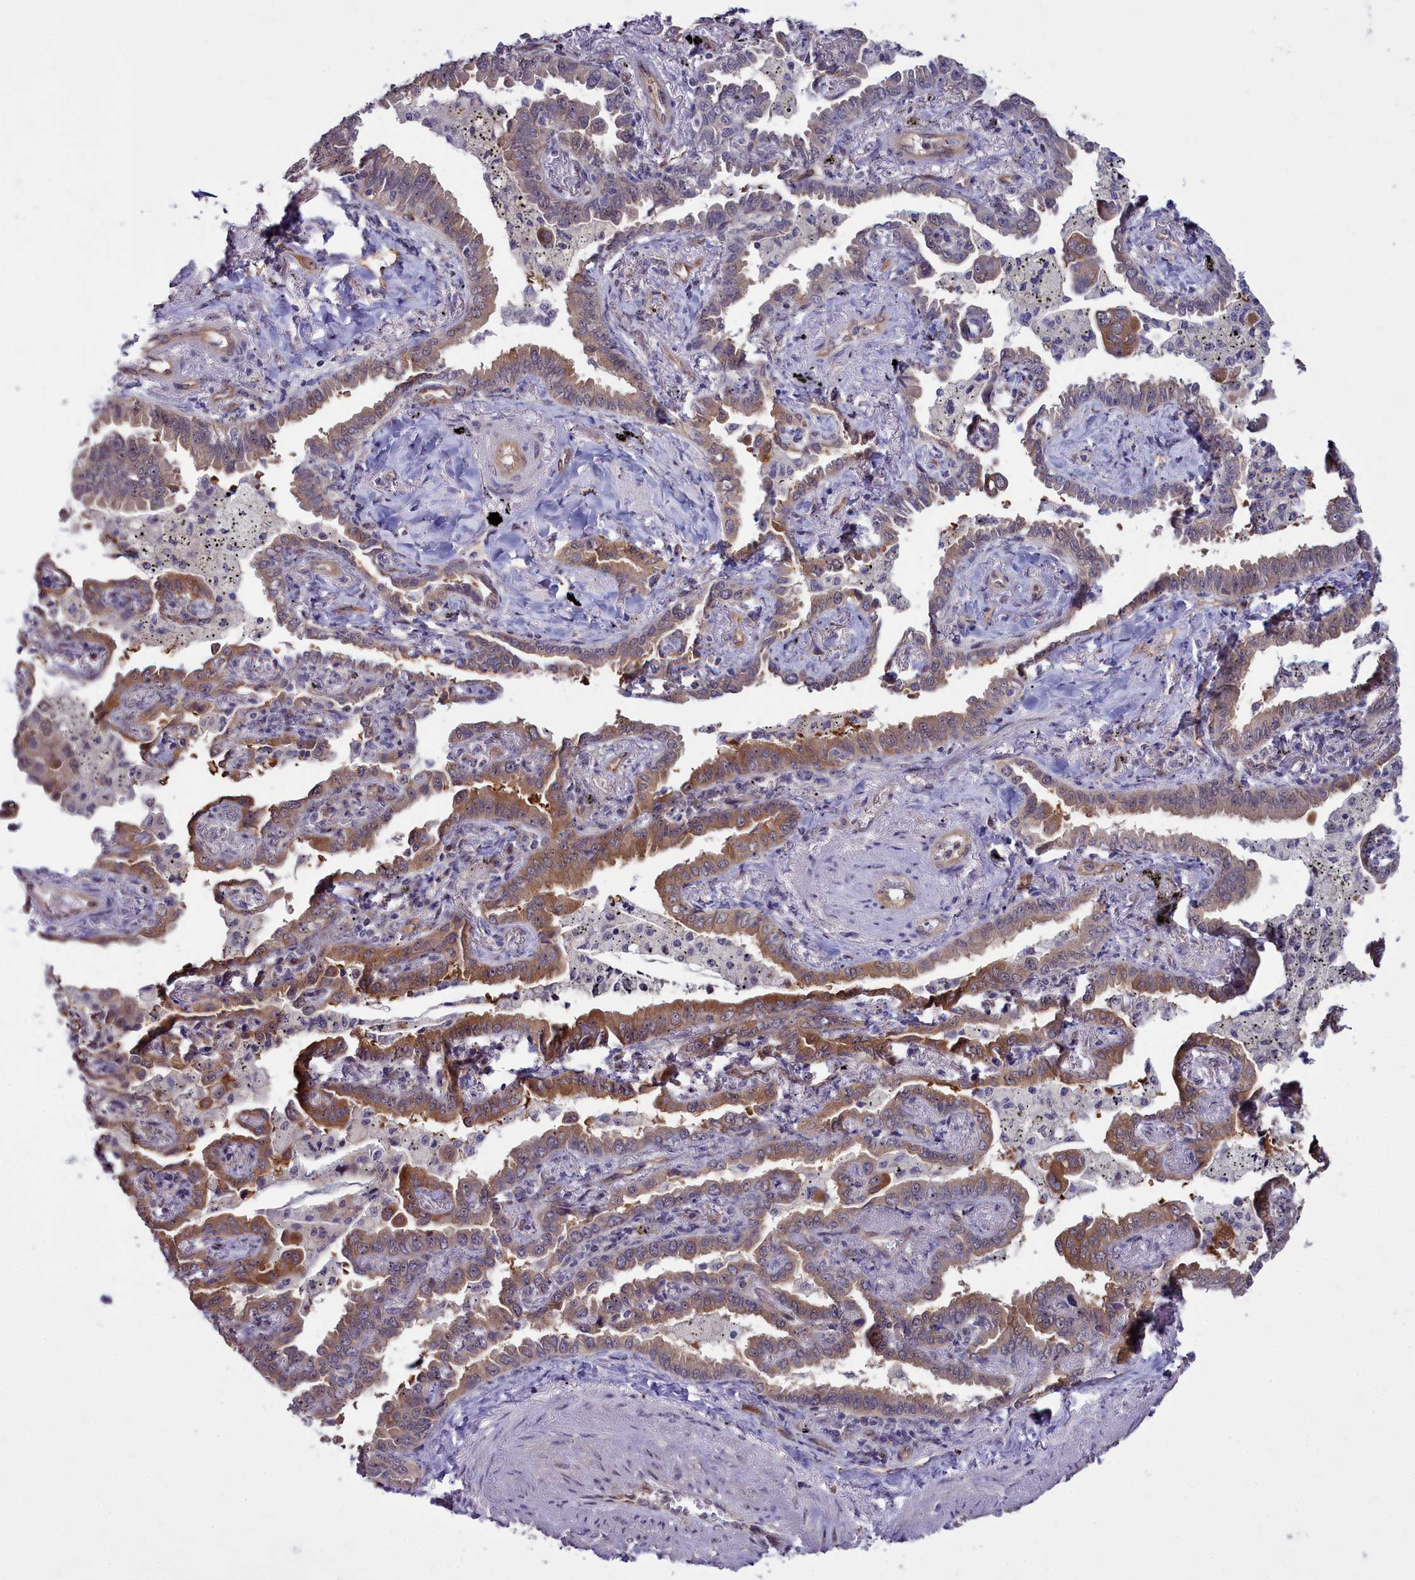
{"staining": {"intensity": "moderate", "quantity": "25%-75%", "location": "cytoplasmic/membranous"}, "tissue": "lung cancer", "cell_type": "Tumor cells", "image_type": "cancer", "snomed": [{"axis": "morphology", "description": "Adenocarcinoma, NOS"}, {"axis": "topography", "description": "Lung"}], "caption": "This histopathology image exhibits immunohistochemistry (IHC) staining of human lung adenocarcinoma, with medium moderate cytoplasmic/membranous positivity in about 25%-75% of tumor cells.", "gene": "BCAR1", "patient": {"sex": "male", "age": 67}}